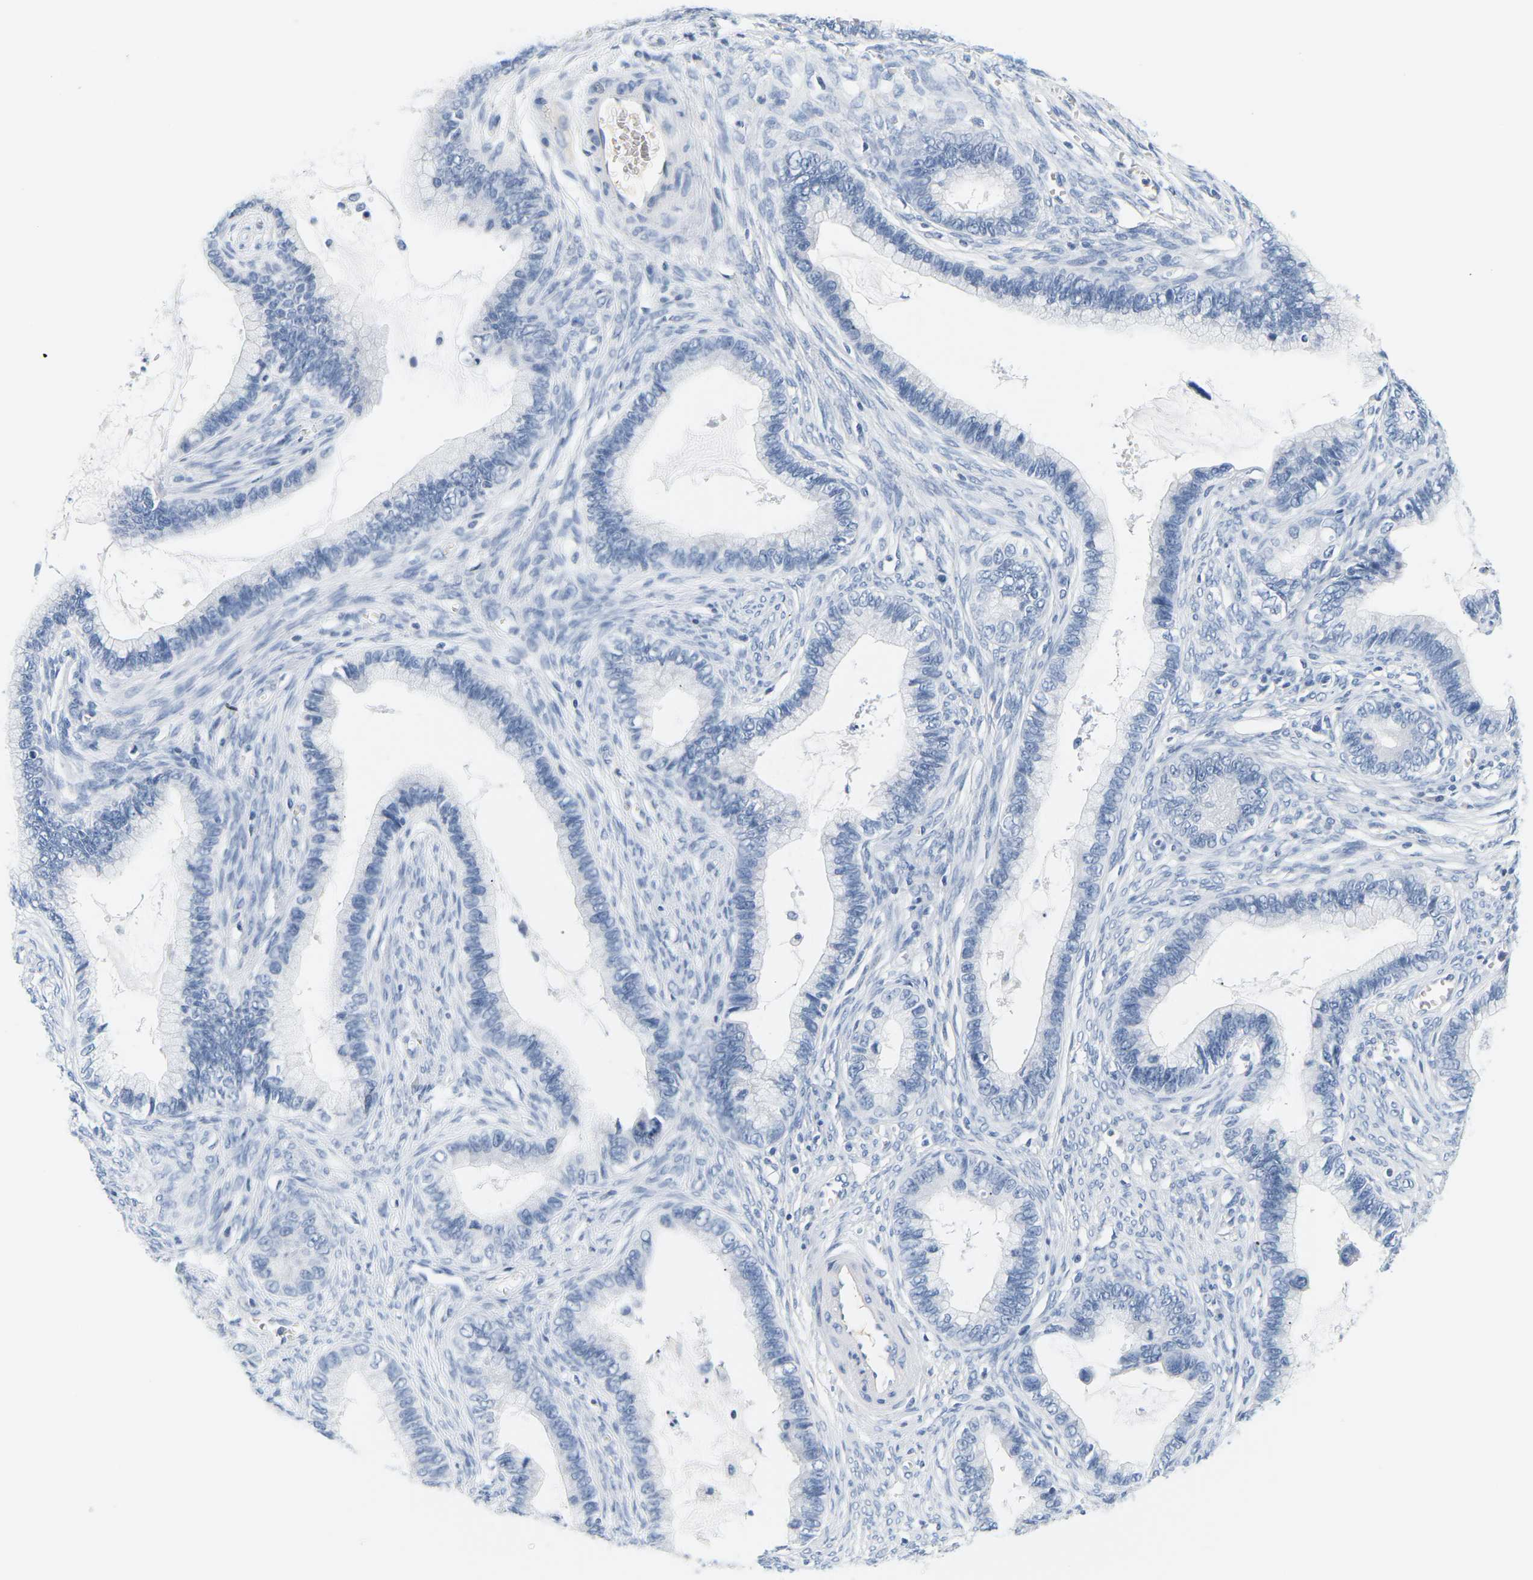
{"staining": {"intensity": "negative", "quantity": "none", "location": "none"}, "tissue": "cervical cancer", "cell_type": "Tumor cells", "image_type": "cancer", "snomed": [{"axis": "morphology", "description": "Adenocarcinoma, NOS"}, {"axis": "topography", "description": "Cervix"}], "caption": "High magnification brightfield microscopy of adenocarcinoma (cervical) stained with DAB (3,3'-diaminobenzidine) (brown) and counterstained with hematoxylin (blue): tumor cells show no significant expression.", "gene": "APOB", "patient": {"sex": "female", "age": 44}}